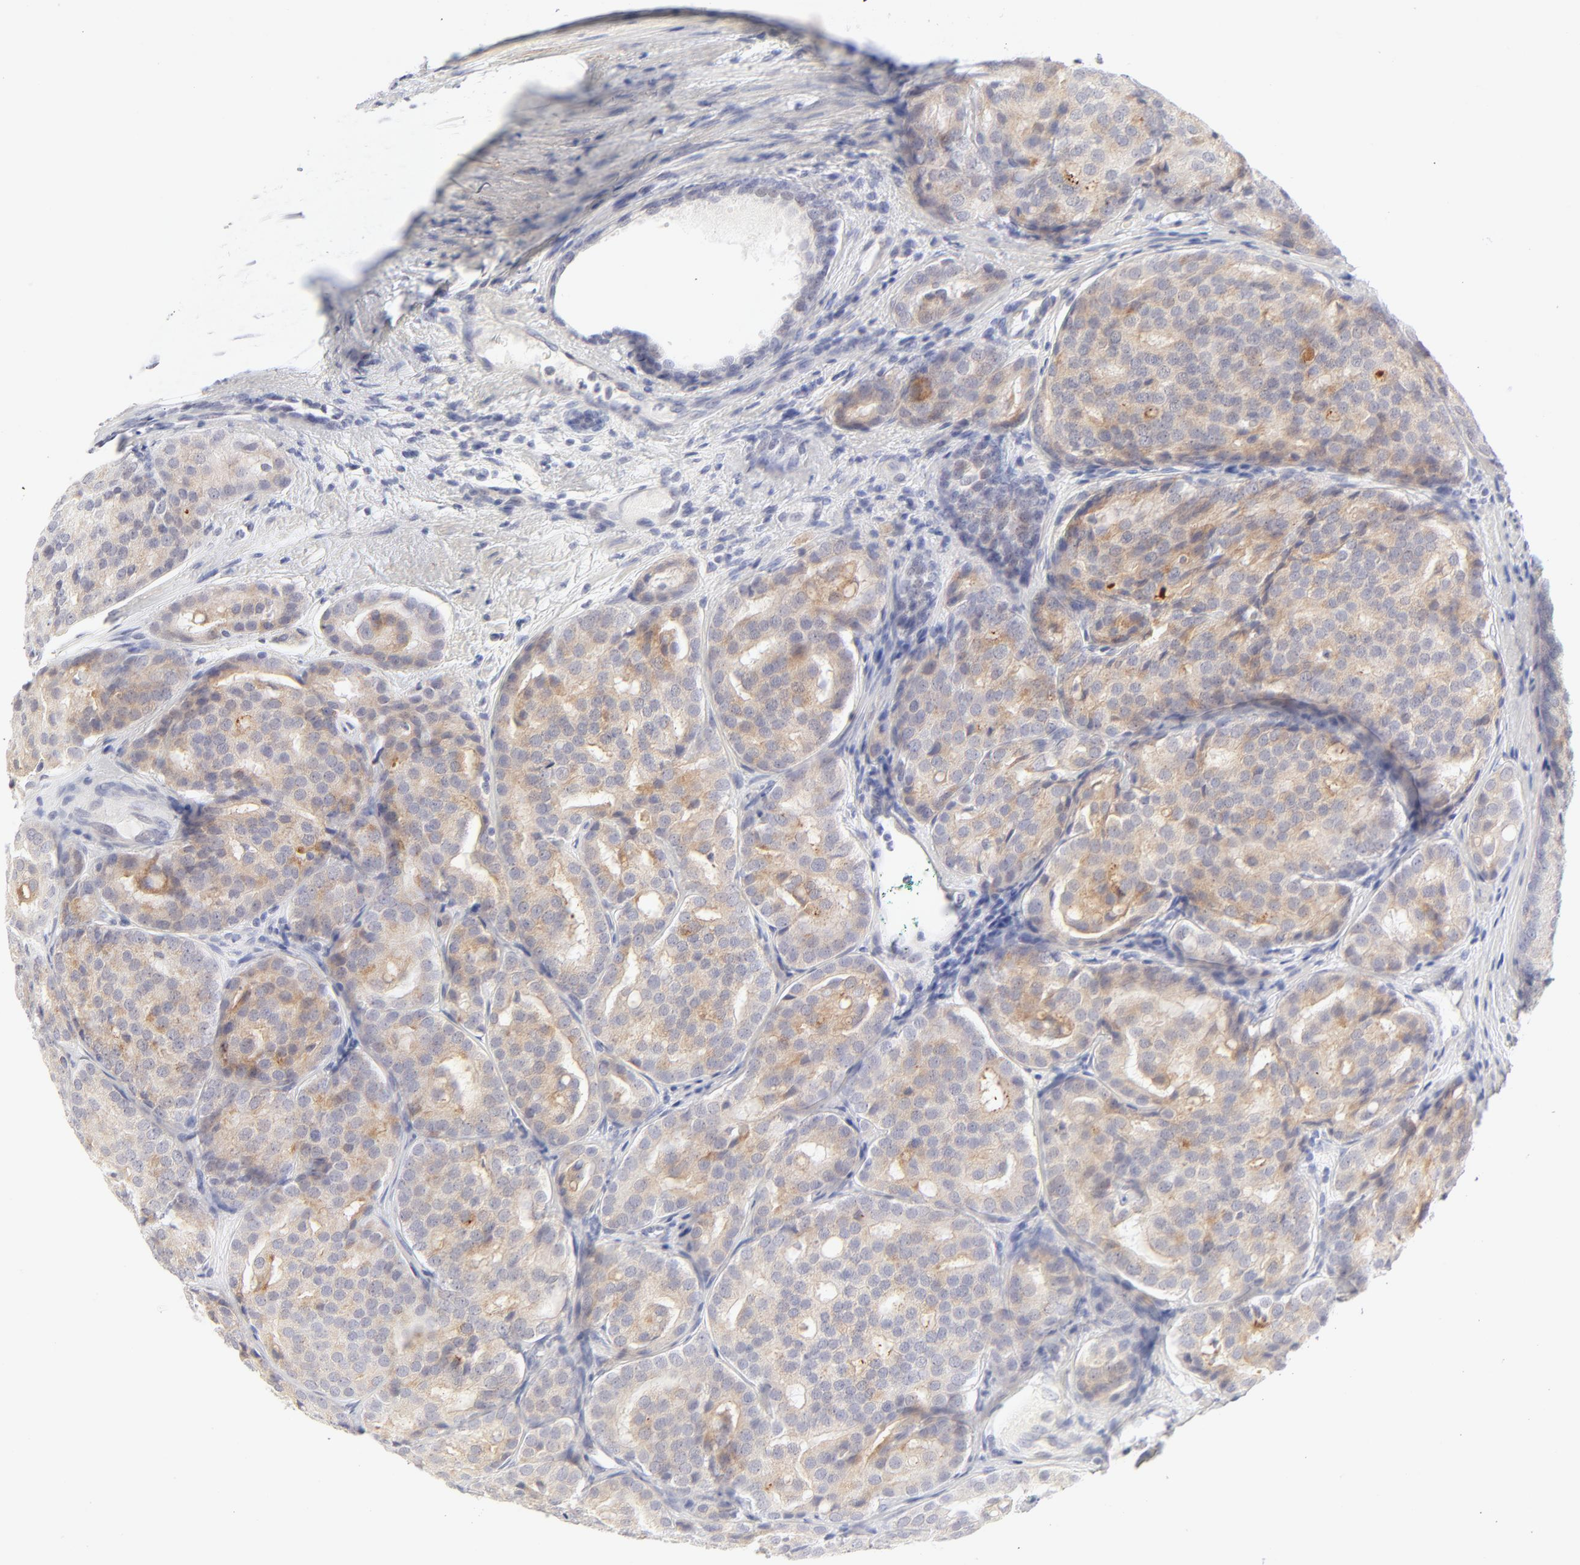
{"staining": {"intensity": "moderate", "quantity": ">75%", "location": "cytoplasmic/membranous"}, "tissue": "prostate cancer", "cell_type": "Tumor cells", "image_type": "cancer", "snomed": [{"axis": "morphology", "description": "Adenocarcinoma, High grade"}, {"axis": "topography", "description": "Prostate"}], "caption": "The immunohistochemical stain labels moderate cytoplasmic/membranous staining in tumor cells of prostate adenocarcinoma (high-grade) tissue. Using DAB (brown) and hematoxylin (blue) stains, captured at high magnification using brightfield microscopy.", "gene": "NPNT", "patient": {"sex": "male", "age": 64}}